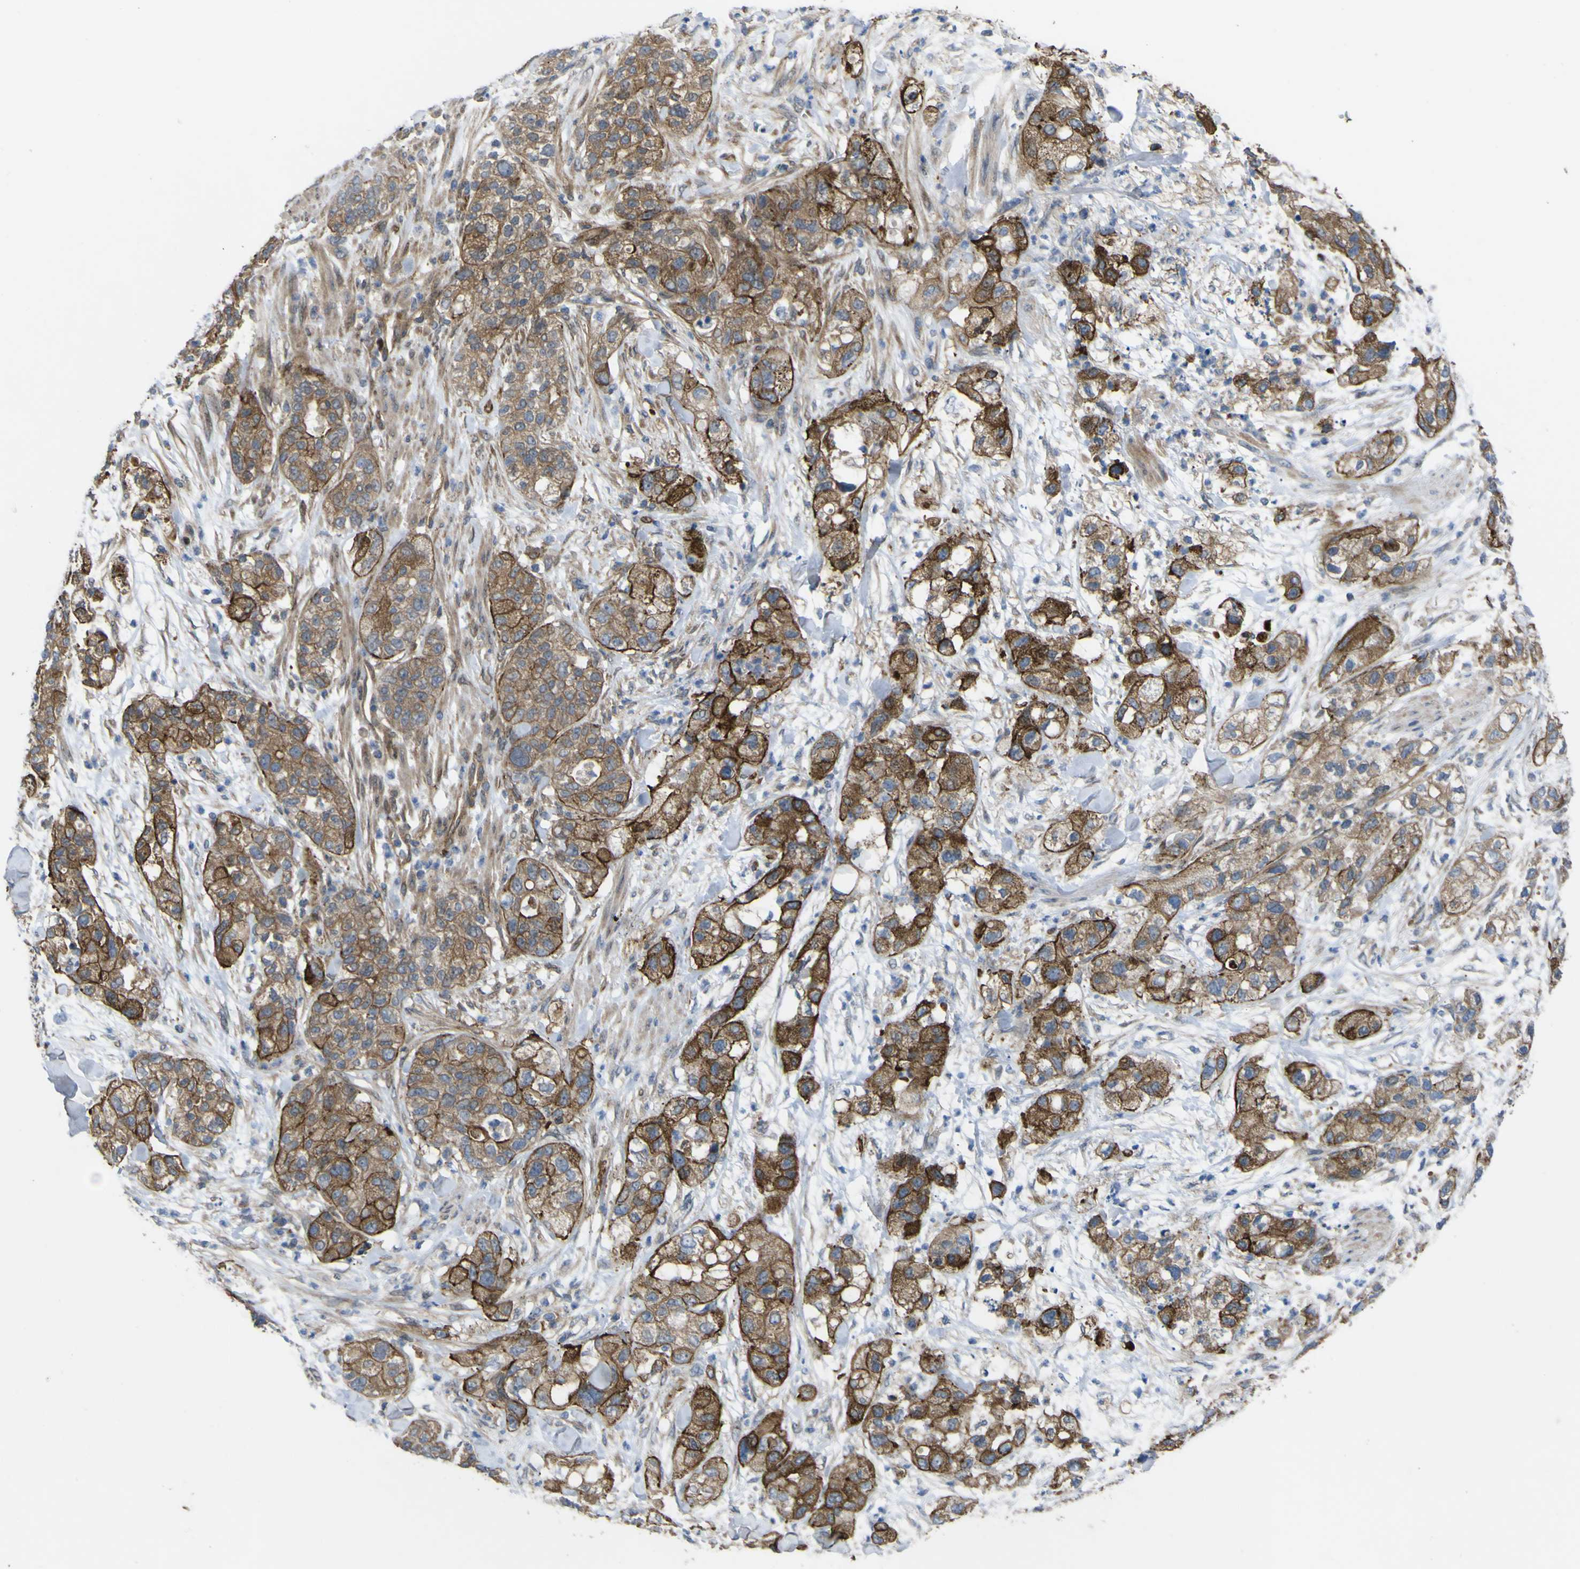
{"staining": {"intensity": "moderate", "quantity": ">75%", "location": "cytoplasmic/membranous"}, "tissue": "pancreatic cancer", "cell_type": "Tumor cells", "image_type": "cancer", "snomed": [{"axis": "morphology", "description": "Adenocarcinoma, NOS"}, {"axis": "topography", "description": "Pancreas"}], "caption": "Protein staining of pancreatic adenocarcinoma tissue reveals moderate cytoplasmic/membranous expression in about >75% of tumor cells.", "gene": "FBXO30", "patient": {"sex": "female", "age": 78}}